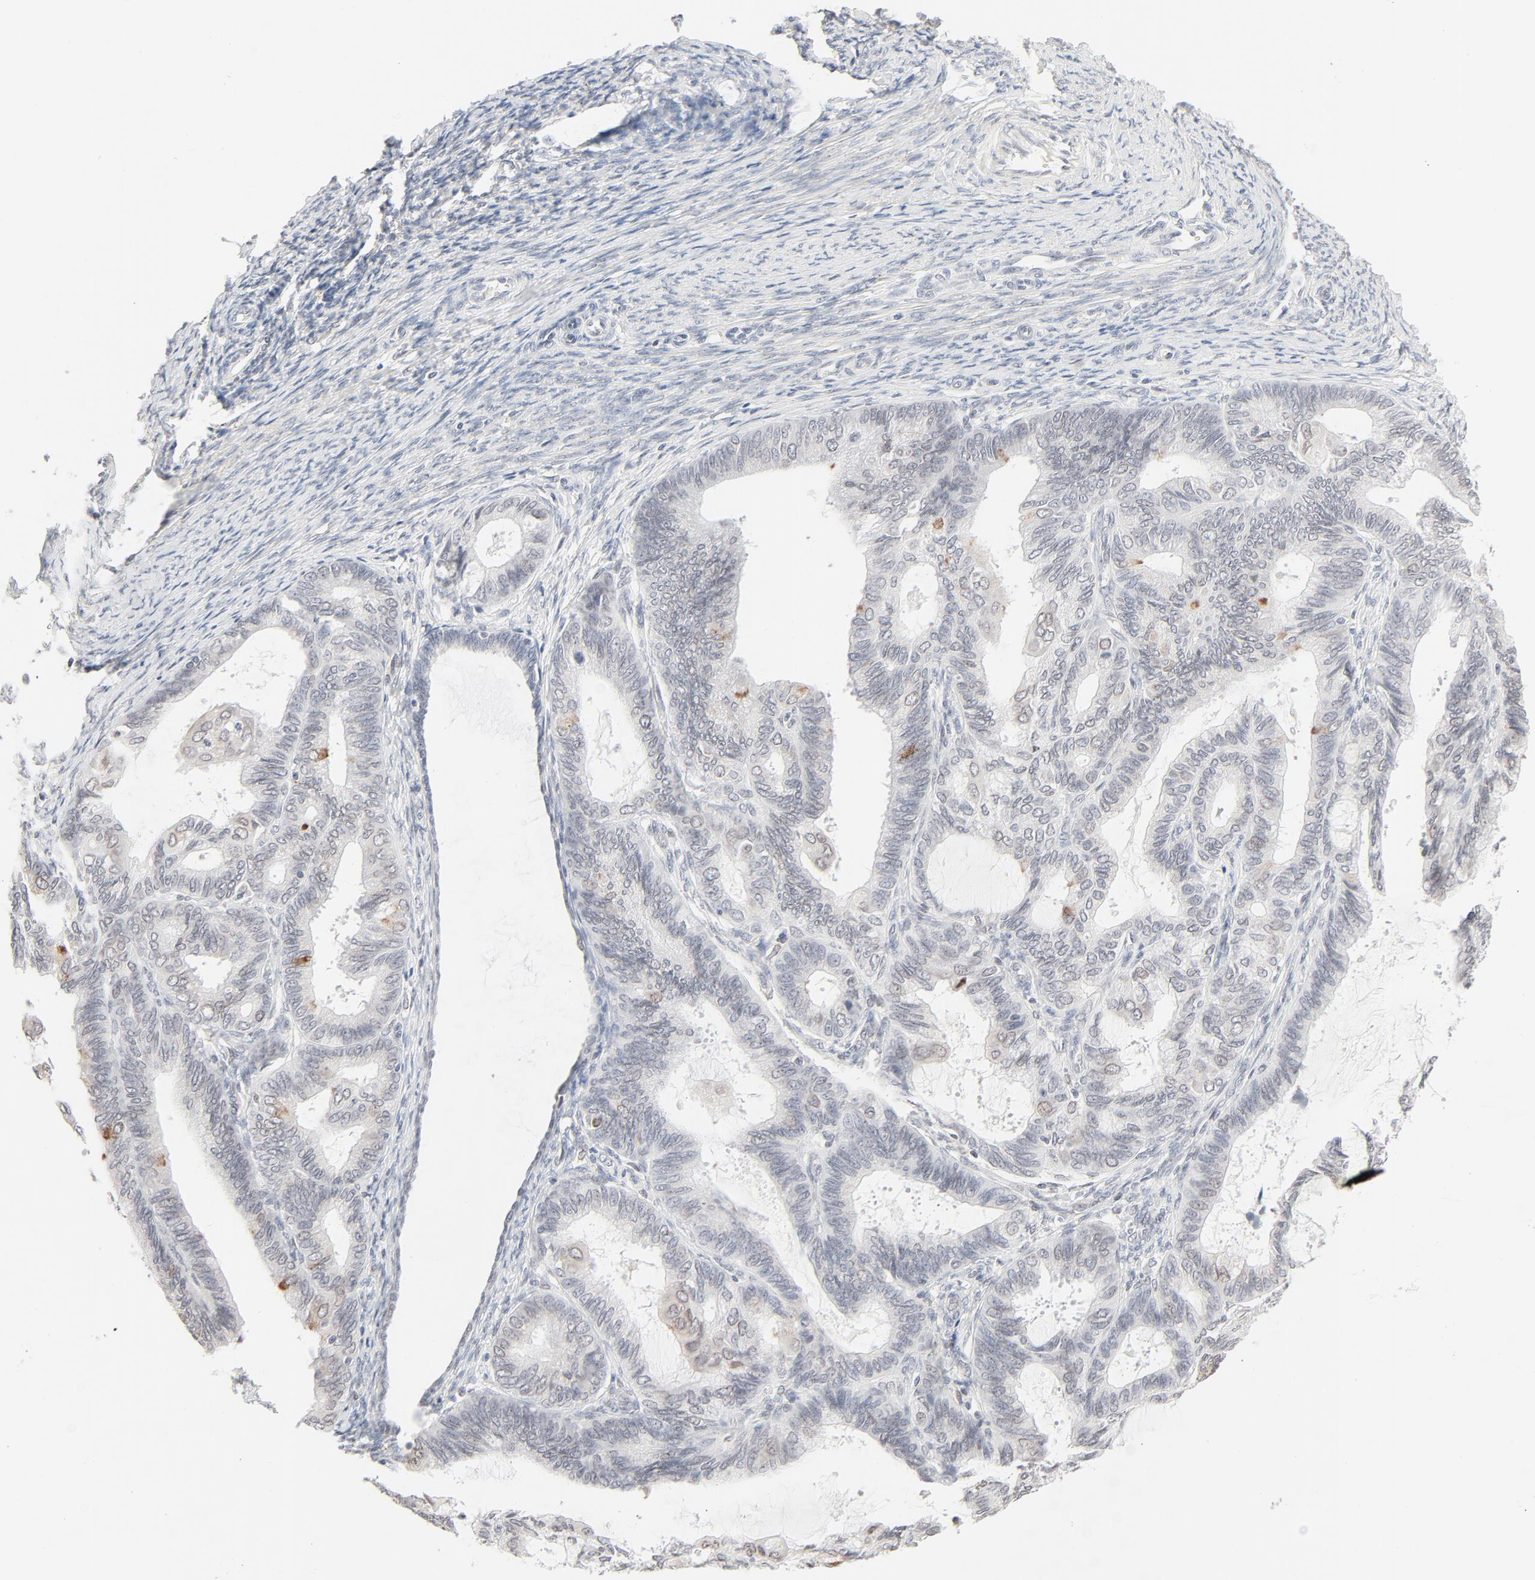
{"staining": {"intensity": "weak", "quantity": "<25%", "location": "cytoplasmic/membranous,nuclear"}, "tissue": "endometrial cancer", "cell_type": "Tumor cells", "image_type": "cancer", "snomed": [{"axis": "morphology", "description": "Adenocarcinoma, NOS"}, {"axis": "topography", "description": "Endometrium"}], "caption": "IHC of endometrial cancer (adenocarcinoma) reveals no expression in tumor cells.", "gene": "MAD1L1", "patient": {"sex": "female", "age": 63}}